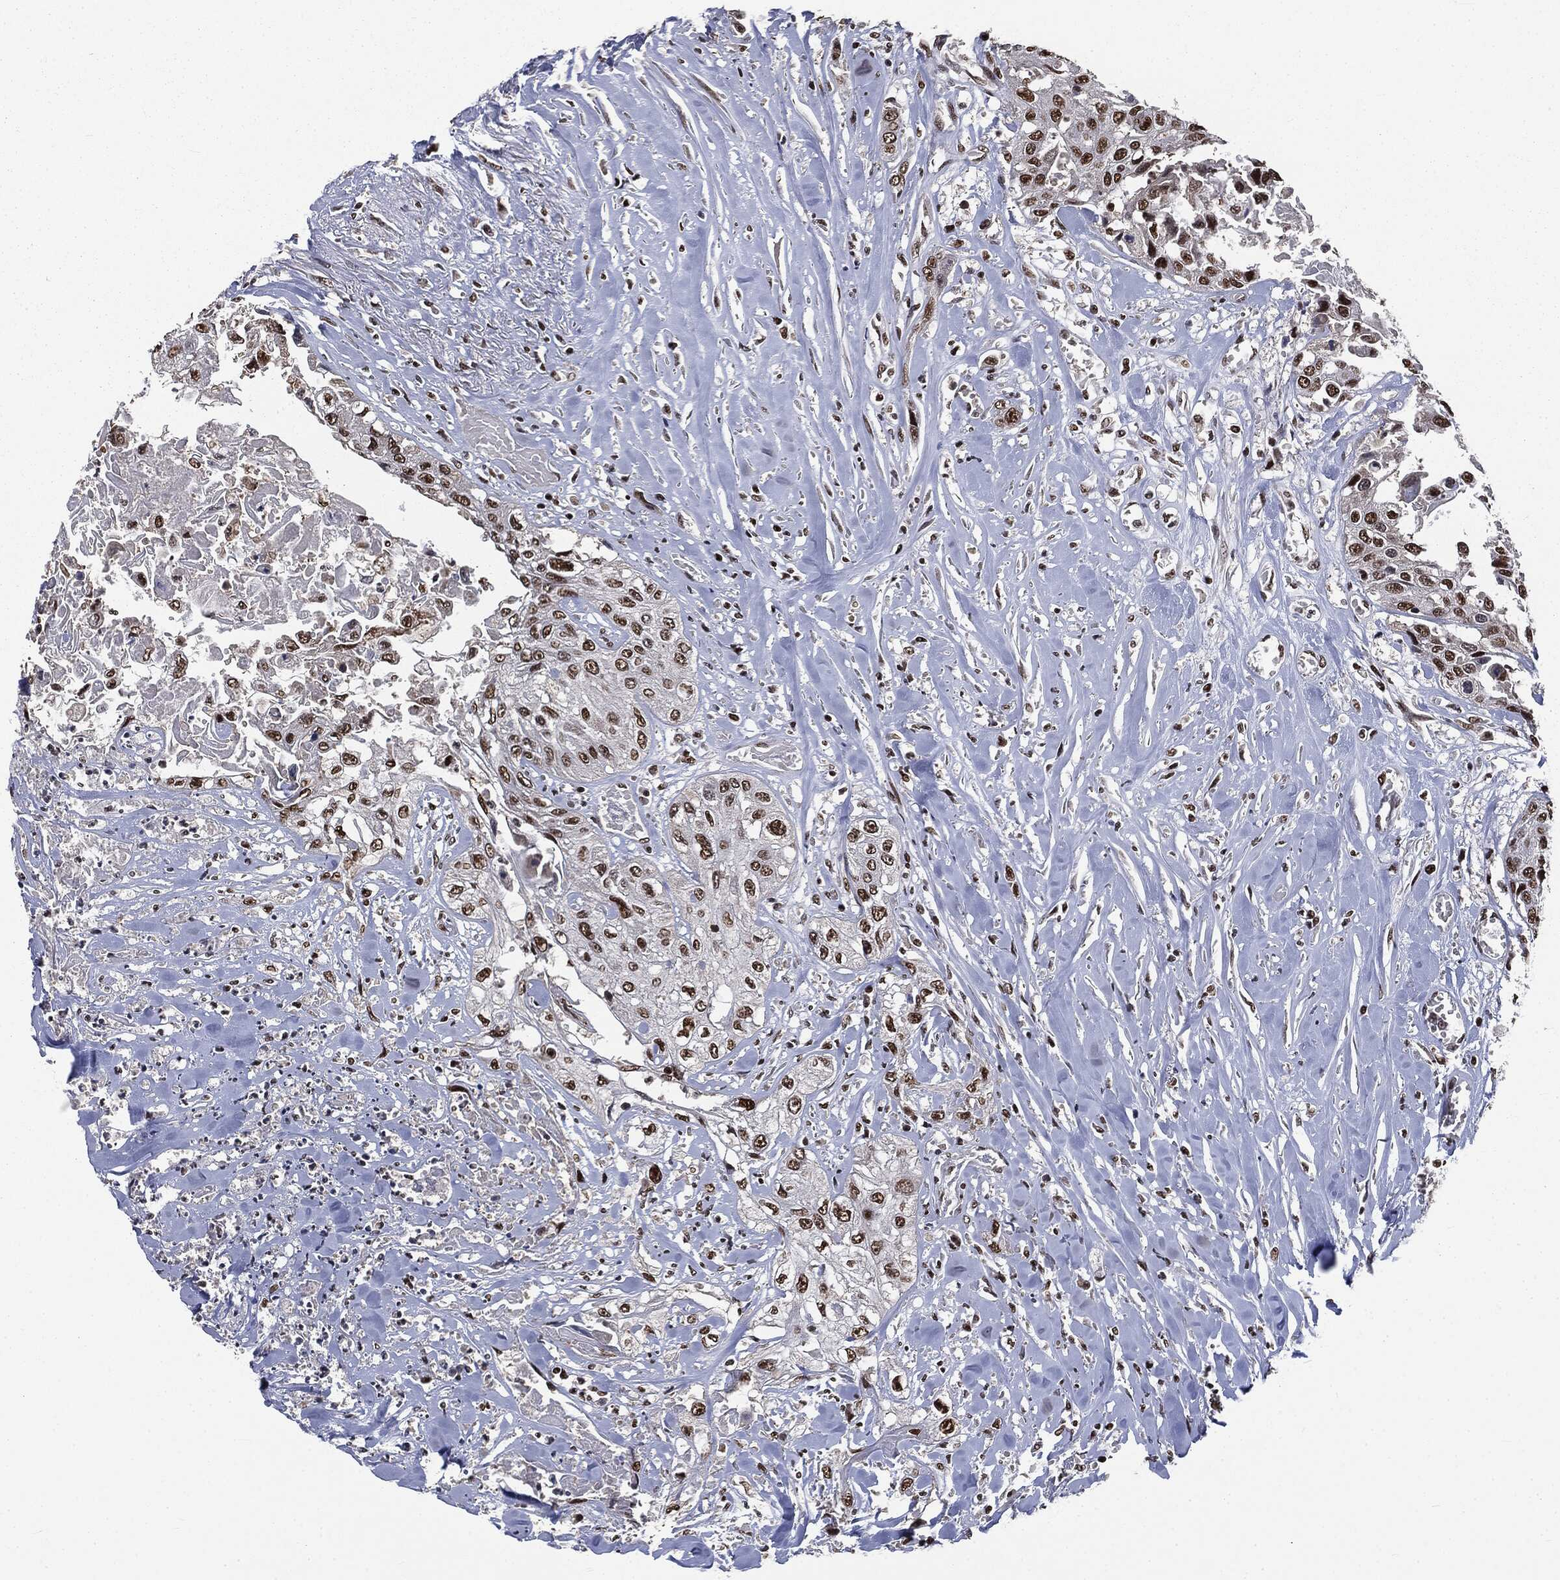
{"staining": {"intensity": "strong", "quantity": ">75%", "location": "nuclear"}, "tissue": "head and neck cancer", "cell_type": "Tumor cells", "image_type": "cancer", "snomed": [{"axis": "morphology", "description": "Normal tissue, NOS"}, {"axis": "morphology", "description": "Squamous cell carcinoma, NOS"}, {"axis": "topography", "description": "Oral tissue"}, {"axis": "topography", "description": "Peripheral nerve tissue"}, {"axis": "topography", "description": "Head-Neck"}], "caption": "Head and neck cancer (squamous cell carcinoma) stained for a protein shows strong nuclear positivity in tumor cells.", "gene": "DPH2", "patient": {"sex": "female", "age": 59}}